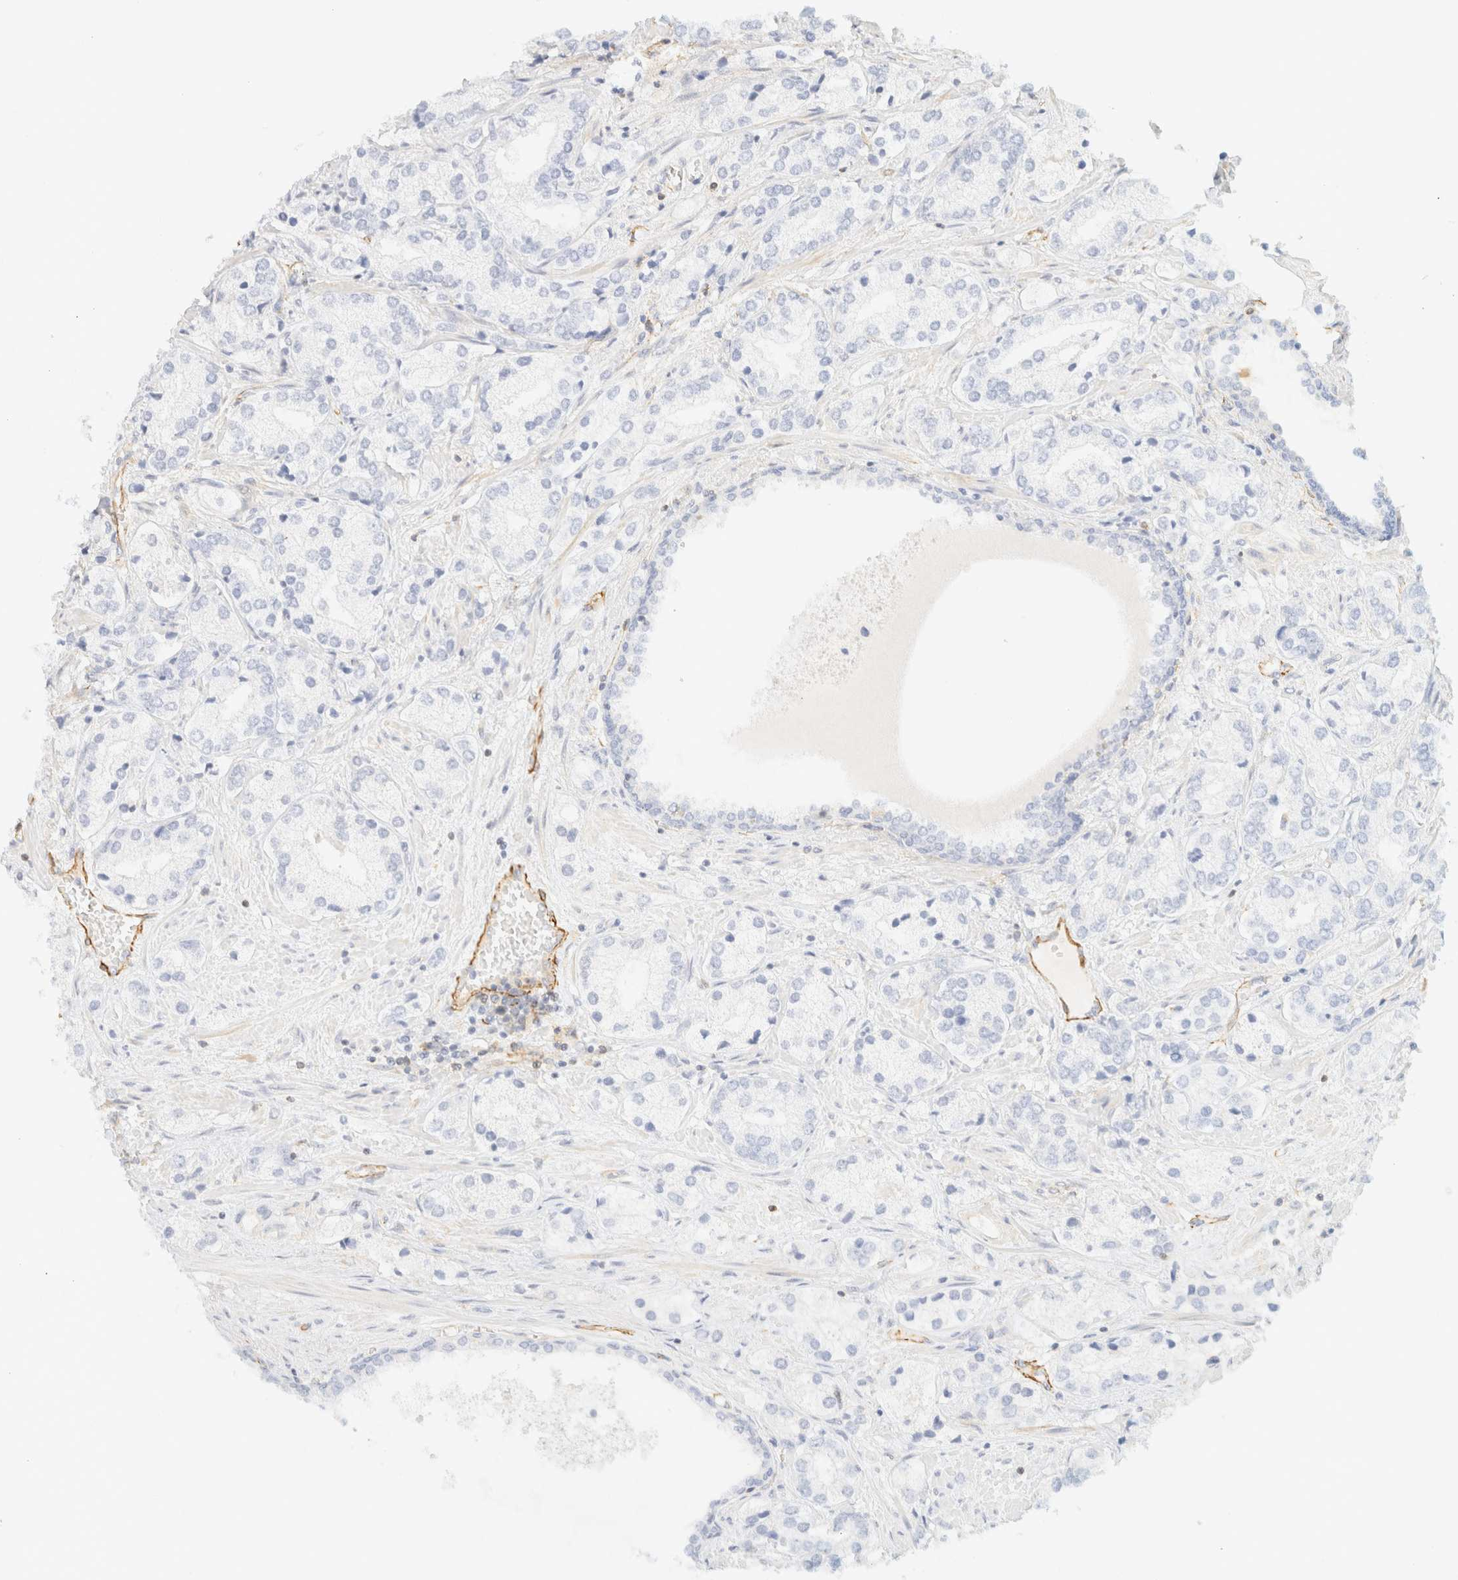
{"staining": {"intensity": "negative", "quantity": "none", "location": "none"}, "tissue": "prostate cancer", "cell_type": "Tumor cells", "image_type": "cancer", "snomed": [{"axis": "morphology", "description": "Adenocarcinoma, High grade"}, {"axis": "topography", "description": "Prostate"}], "caption": "A high-resolution photomicrograph shows IHC staining of prostate cancer (adenocarcinoma (high-grade)), which reveals no significant positivity in tumor cells.", "gene": "OTOP2", "patient": {"sex": "male", "age": 66}}